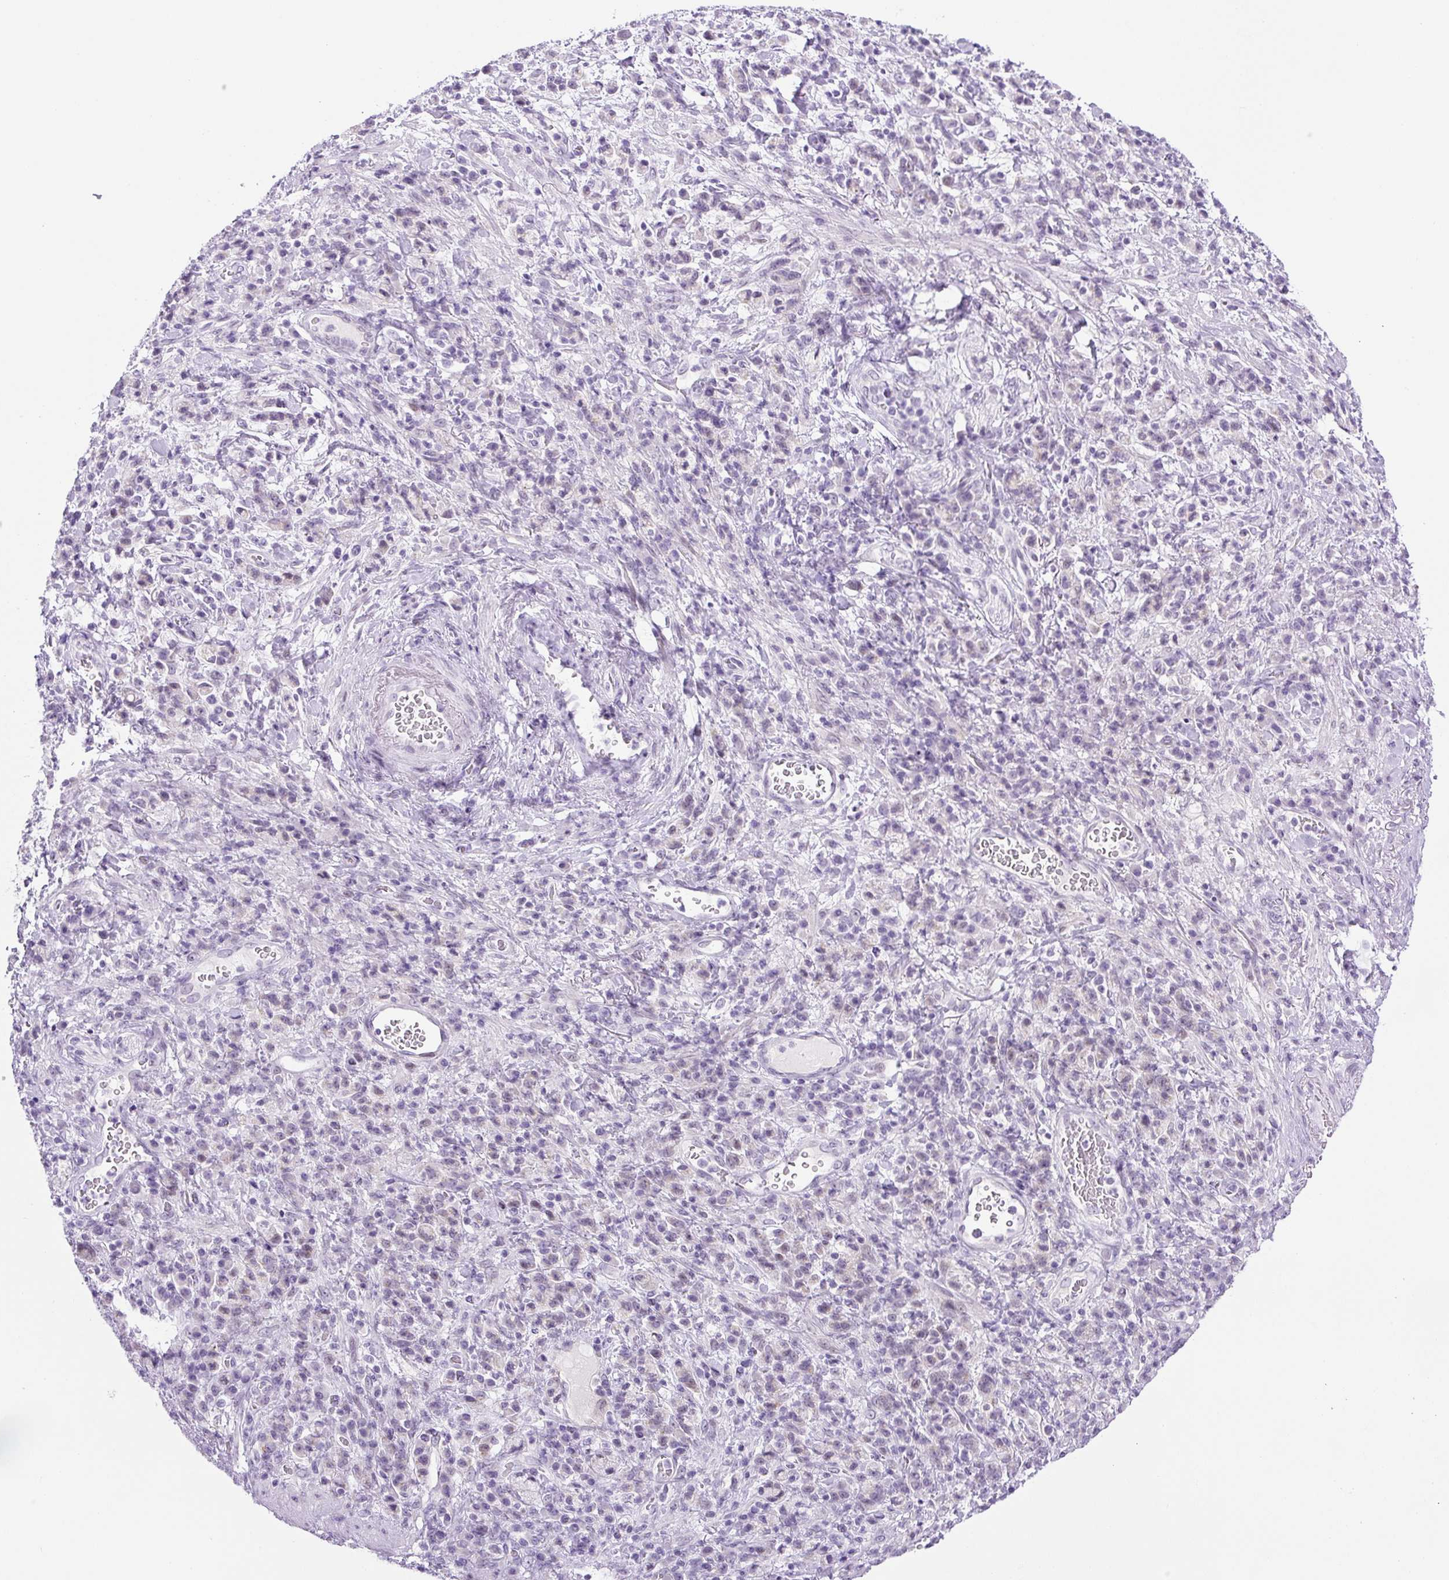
{"staining": {"intensity": "negative", "quantity": "none", "location": "none"}, "tissue": "stomach cancer", "cell_type": "Tumor cells", "image_type": "cancer", "snomed": [{"axis": "morphology", "description": "Adenocarcinoma, NOS"}, {"axis": "topography", "description": "Stomach"}], "caption": "Immunohistochemical staining of human stomach cancer (adenocarcinoma) demonstrates no significant staining in tumor cells. (Immunohistochemistry (ihc), brightfield microscopy, high magnification).", "gene": "RHBDD2", "patient": {"sex": "male", "age": 76}}